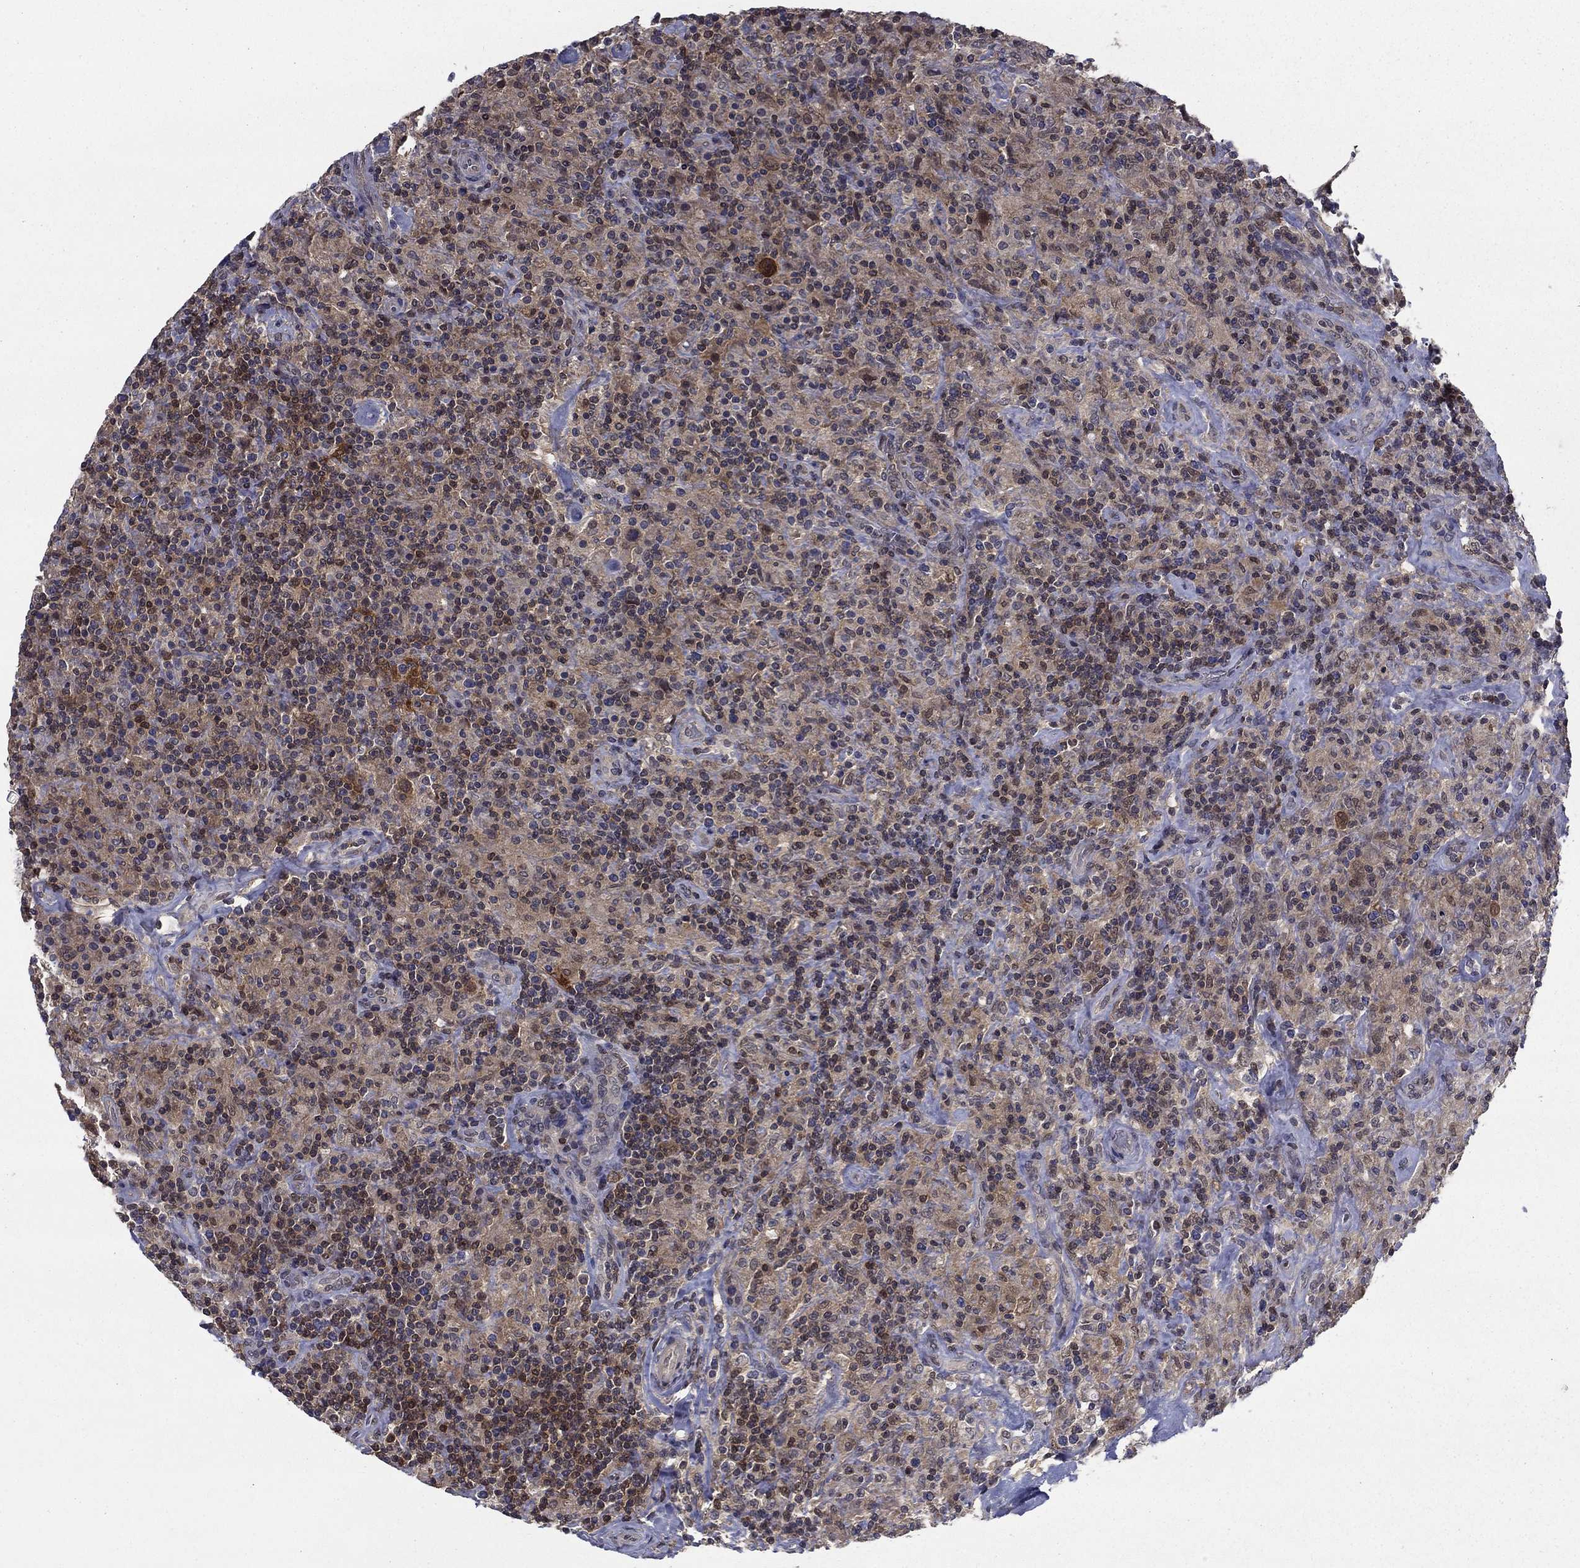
{"staining": {"intensity": "moderate", "quantity": ">75%", "location": "cytoplasmic/membranous"}, "tissue": "lymphoma", "cell_type": "Tumor cells", "image_type": "cancer", "snomed": [{"axis": "morphology", "description": "Hodgkin's disease, NOS"}, {"axis": "topography", "description": "Lymph node"}], "caption": "Moderate cytoplasmic/membranous staining is appreciated in about >75% of tumor cells in Hodgkin's disease.", "gene": "NIT2", "patient": {"sex": "male", "age": 70}}